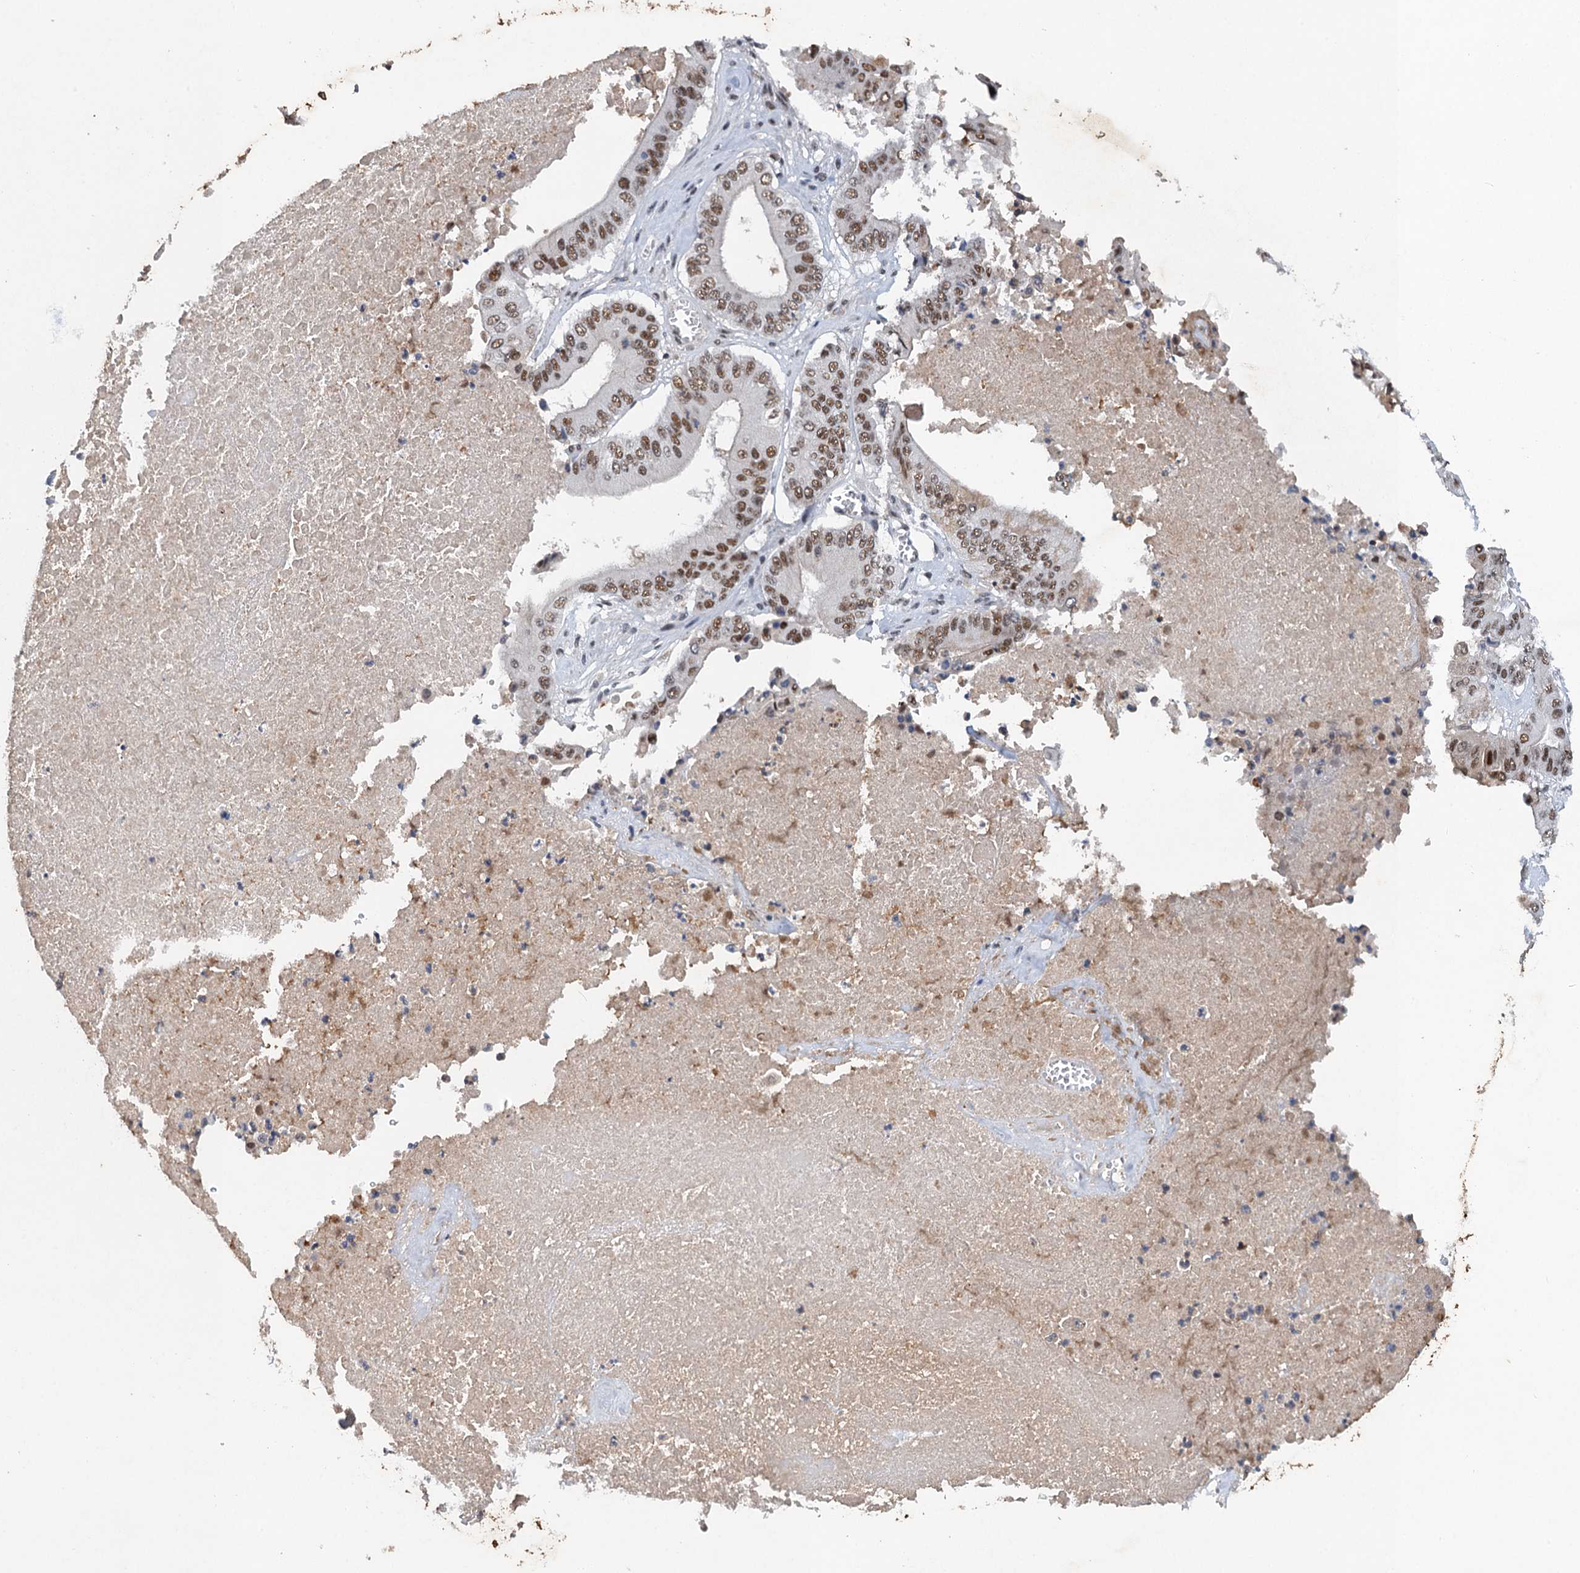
{"staining": {"intensity": "moderate", "quantity": ">75%", "location": "nuclear"}, "tissue": "pancreatic cancer", "cell_type": "Tumor cells", "image_type": "cancer", "snomed": [{"axis": "morphology", "description": "Adenocarcinoma, NOS"}, {"axis": "topography", "description": "Pancreas"}], "caption": "Immunohistochemical staining of pancreatic adenocarcinoma displays medium levels of moderate nuclear staining in about >75% of tumor cells.", "gene": "CSTF3", "patient": {"sex": "female", "age": 77}}